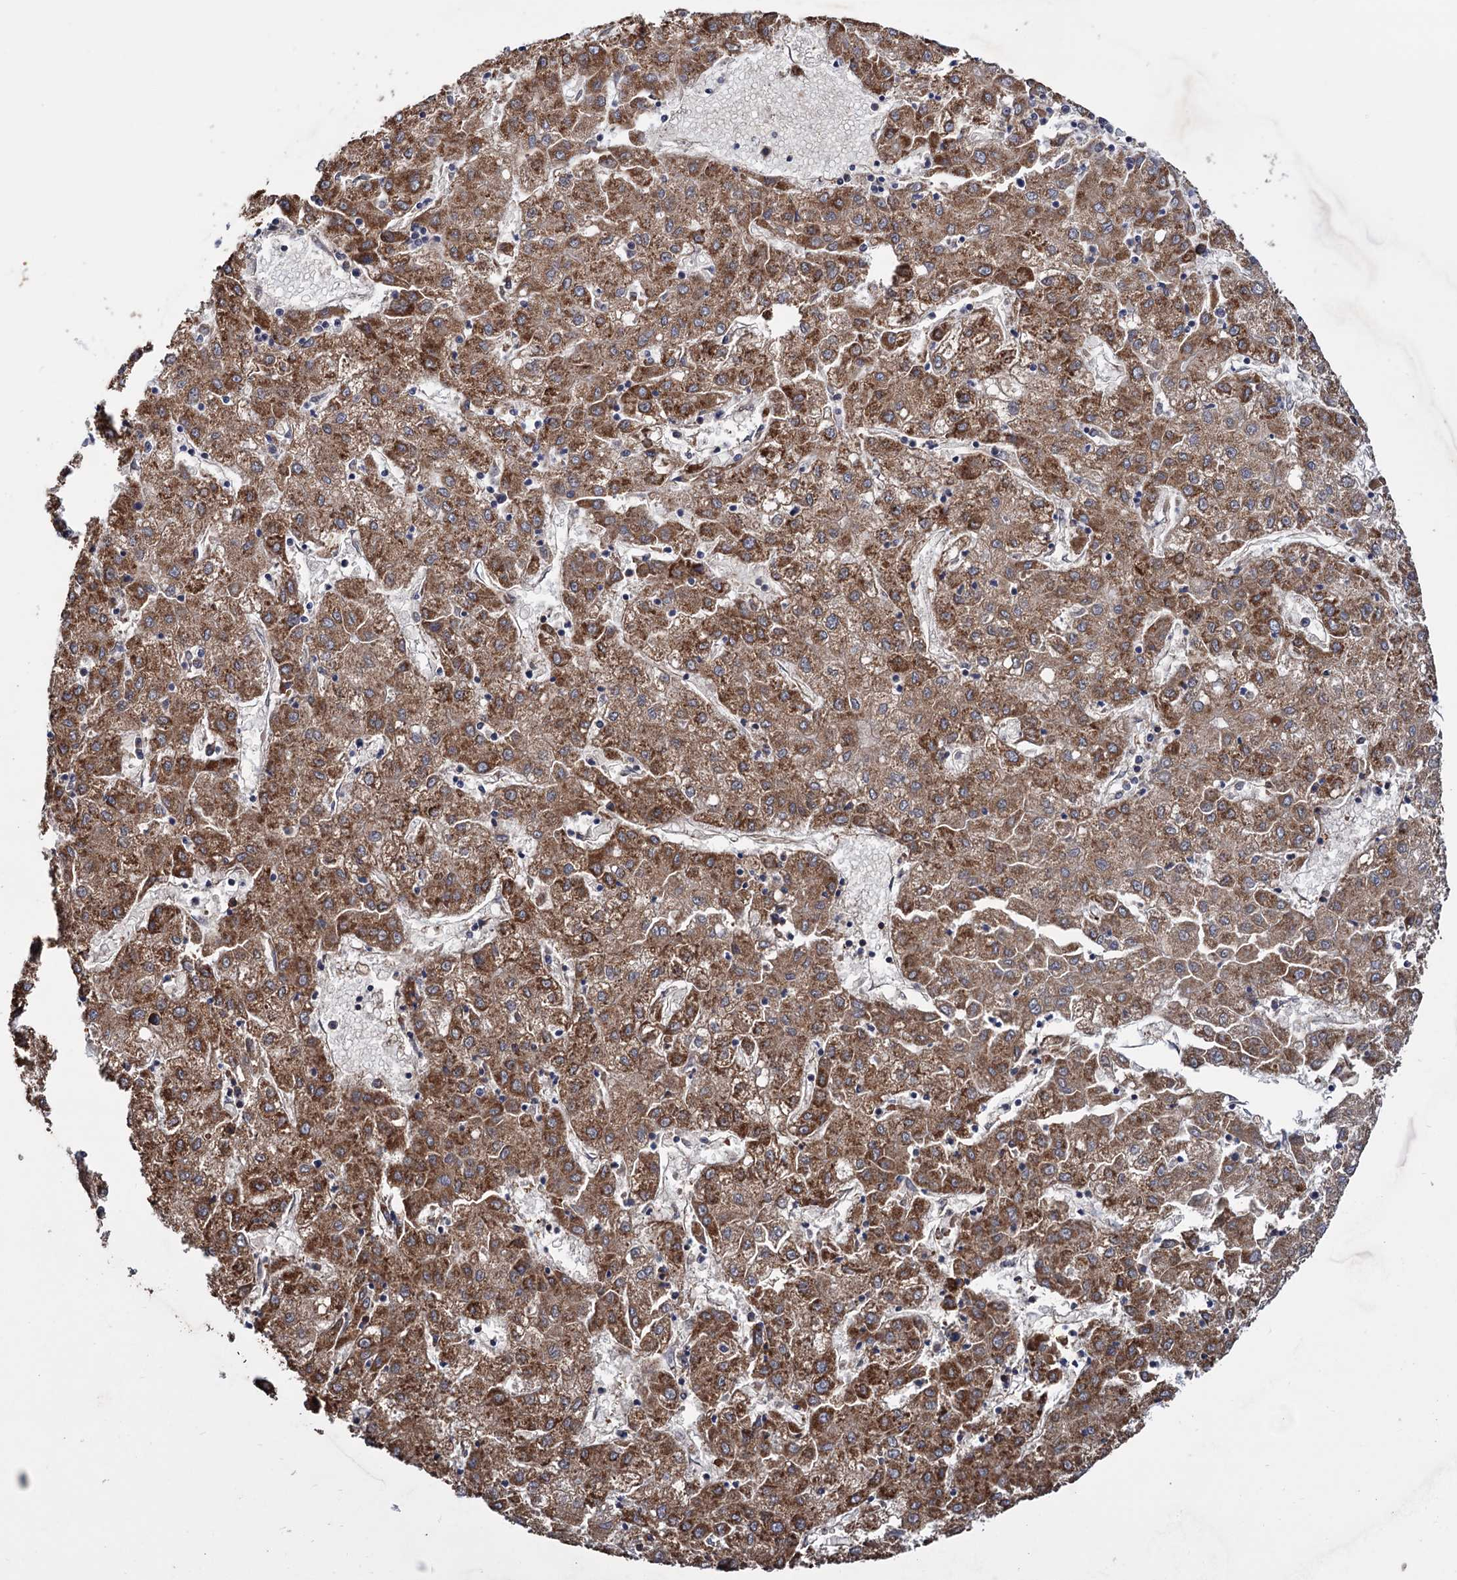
{"staining": {"intensity": "moderate", "quantity": ">75%", "location": "cytoplasmic/membranous"}, "tissue": "liver cancer", "cell_type": "Tumor cells", "image_type": "cancer", "snomed": [{"axis": "morphology", "description": "Carcinoma, Hepatocellular, NOS"}, {"axis": "topography", "description": "Liver"}], "caption": "IHC (DAB) staining of human liver hepatocellular carcinoma shows moderate cytoplasmic/membranous protein staining in about >75% of tumor cells.", "gene": "TBC1D12", "patient": {"sex": "male", "age": 72}}